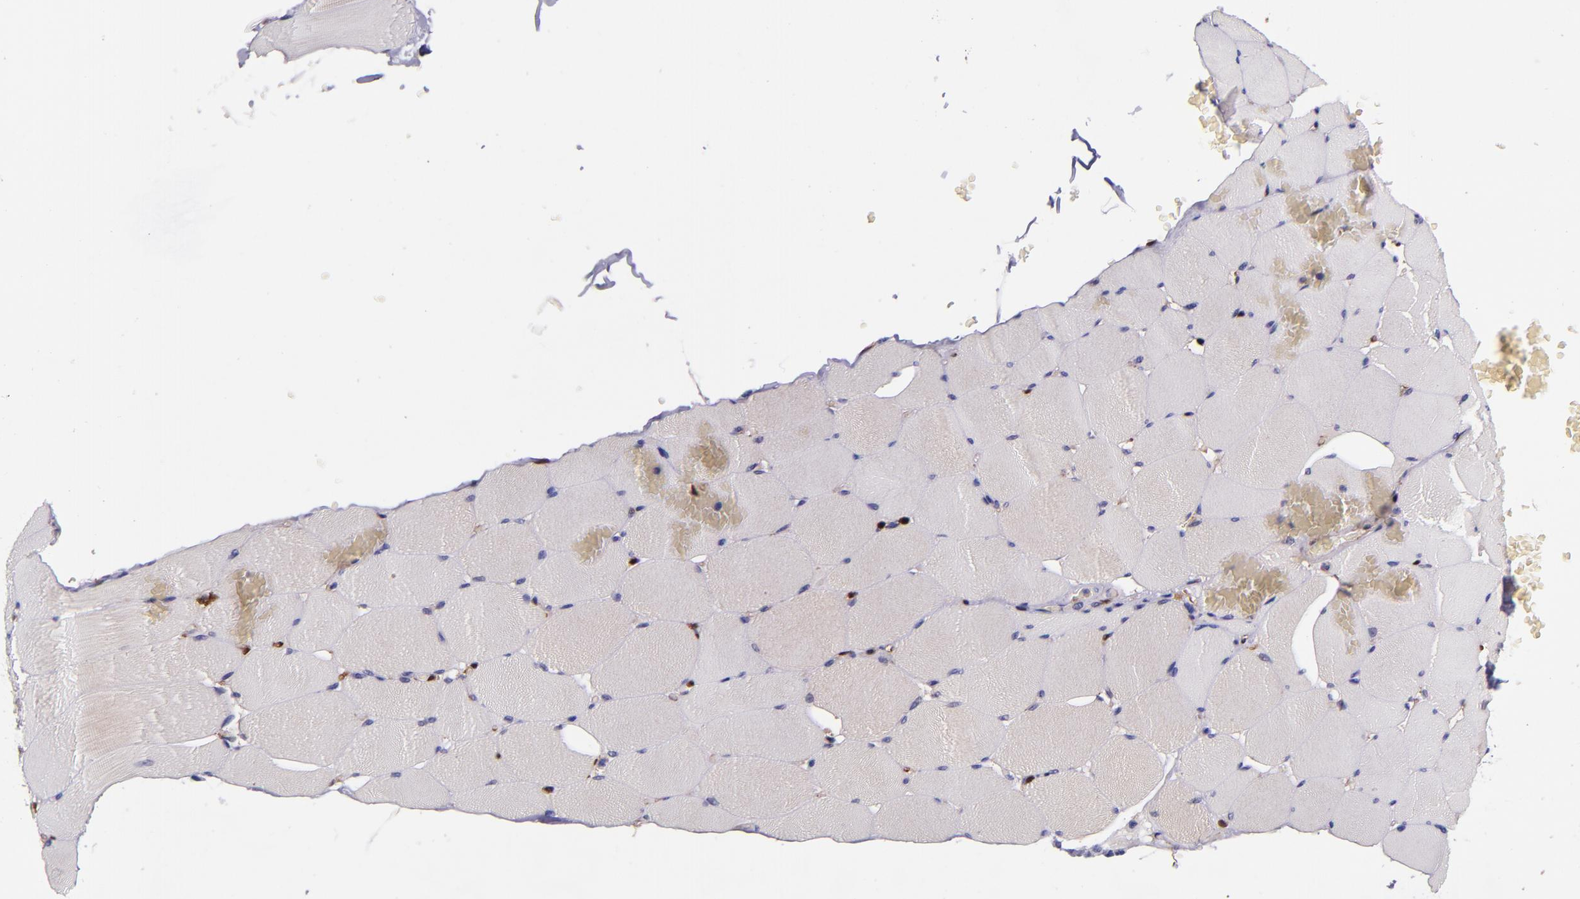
{"staining": {"intensity": "negative", "quantity": "none", "location": "none"}, "tissue": "skeletal muscle", "cell_type": "Myocytes", "image_type": "normal", "snomed": [{"axis": "morphology", "description": "Normal tissue, NOS"}, {"axis": "topography", "description": "Skeletal muscle"}], "caption": "This is a histopathology image of immunohistochemistry staining of normal skeletal muscle, which shows no expression in myocytes. (DAB (3,3'-diaminobenzidine) IHC, high magnification).", "gene": "LGALS1", "patient": {"sex": "male", "age": 62}}